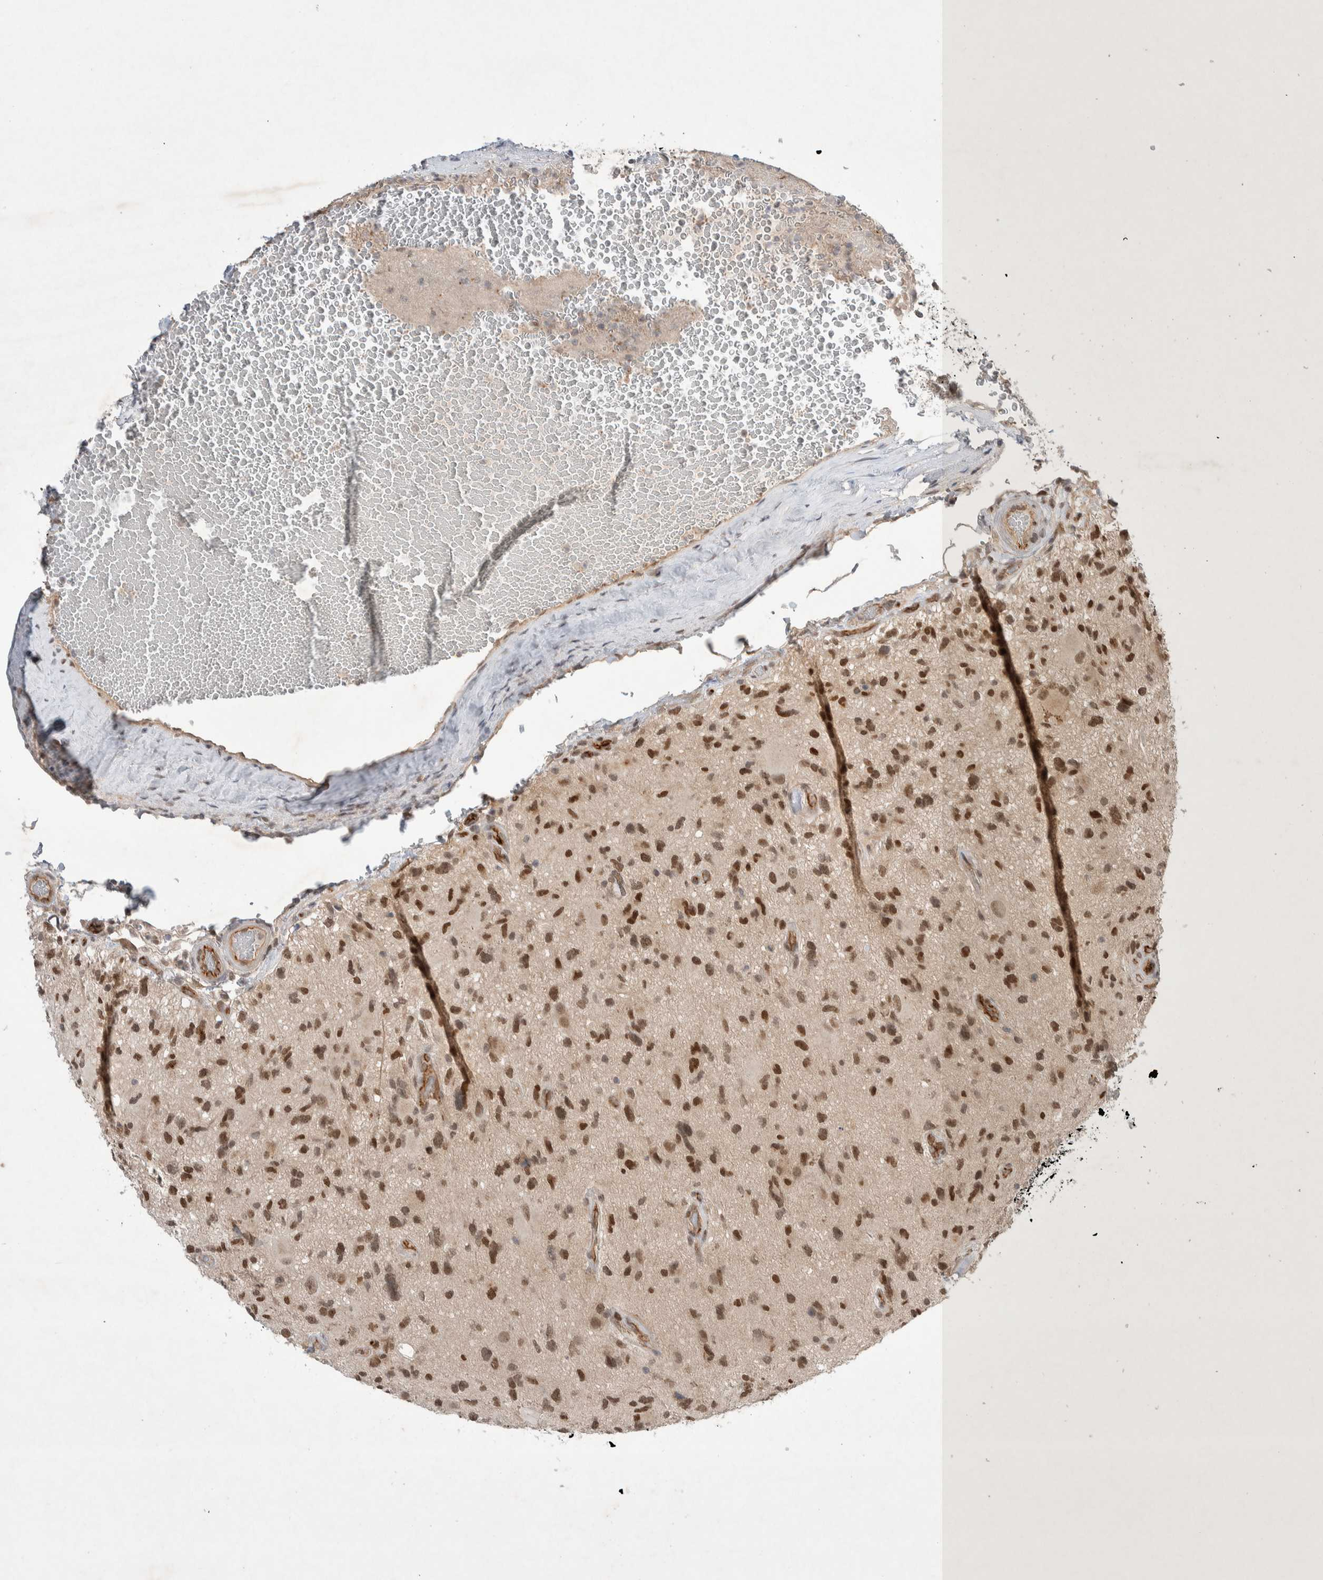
{"staining": {"intensity": "moderate", "quantity": ">75%", "location": "nuclear"}, "tissue": "glioma", "cell_type": "Tumor cells", "image_type": "cancer", "snomed": [{"axis": "morphology", "description": "Glioma, malignant, High grade"}, {"axis": "topography", "description": "Brain"}], "caption": "Immunohistochemistry (IHC) of human malignant glioma (high-grade) reveals medium levels of moderate nuclear staining in approximately >75% of tumor cells.", "gene": "ZNF704", "patient": {"sex": "male", "age": 33}}